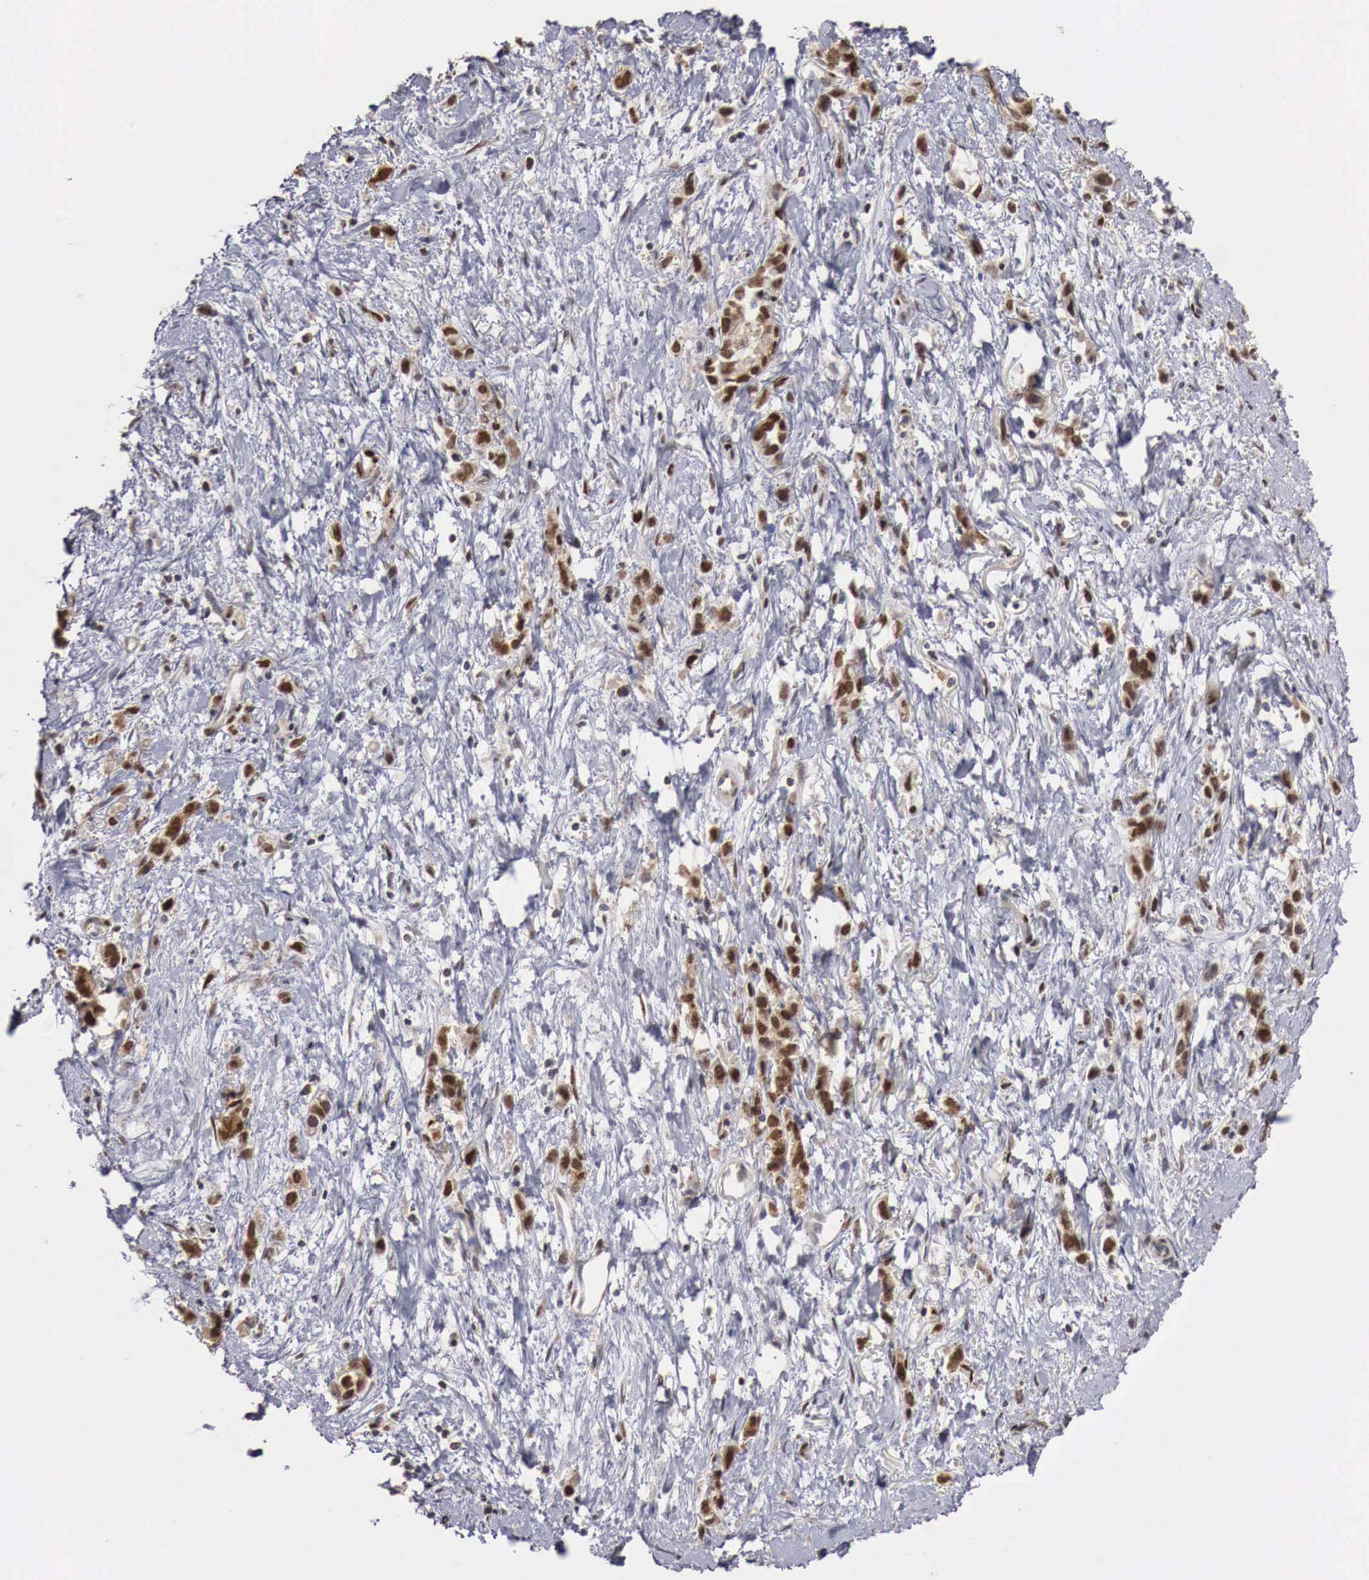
{"staining": {"intensity": "moderate", "quantity": "25%-75%", "location": "nuclear"}, "tissue": "stomach cancer", "cell_type": "Tumor cells", "image_type": "cancer", "snomed": [{"axis": "morphology", "description": "Adenocarcinoma, NOS"}, {"axis": "topography", "description": "Stomach, upper"}], "caption": "Brown immunohistochemical staining in human stomach cancer (adenocarcinoma) shows moderate nuclear staining in approximately 25%-75% of tumor cells.", "gene": "KHDRBS2", "patient": {"sex": "male", "age": 76}}